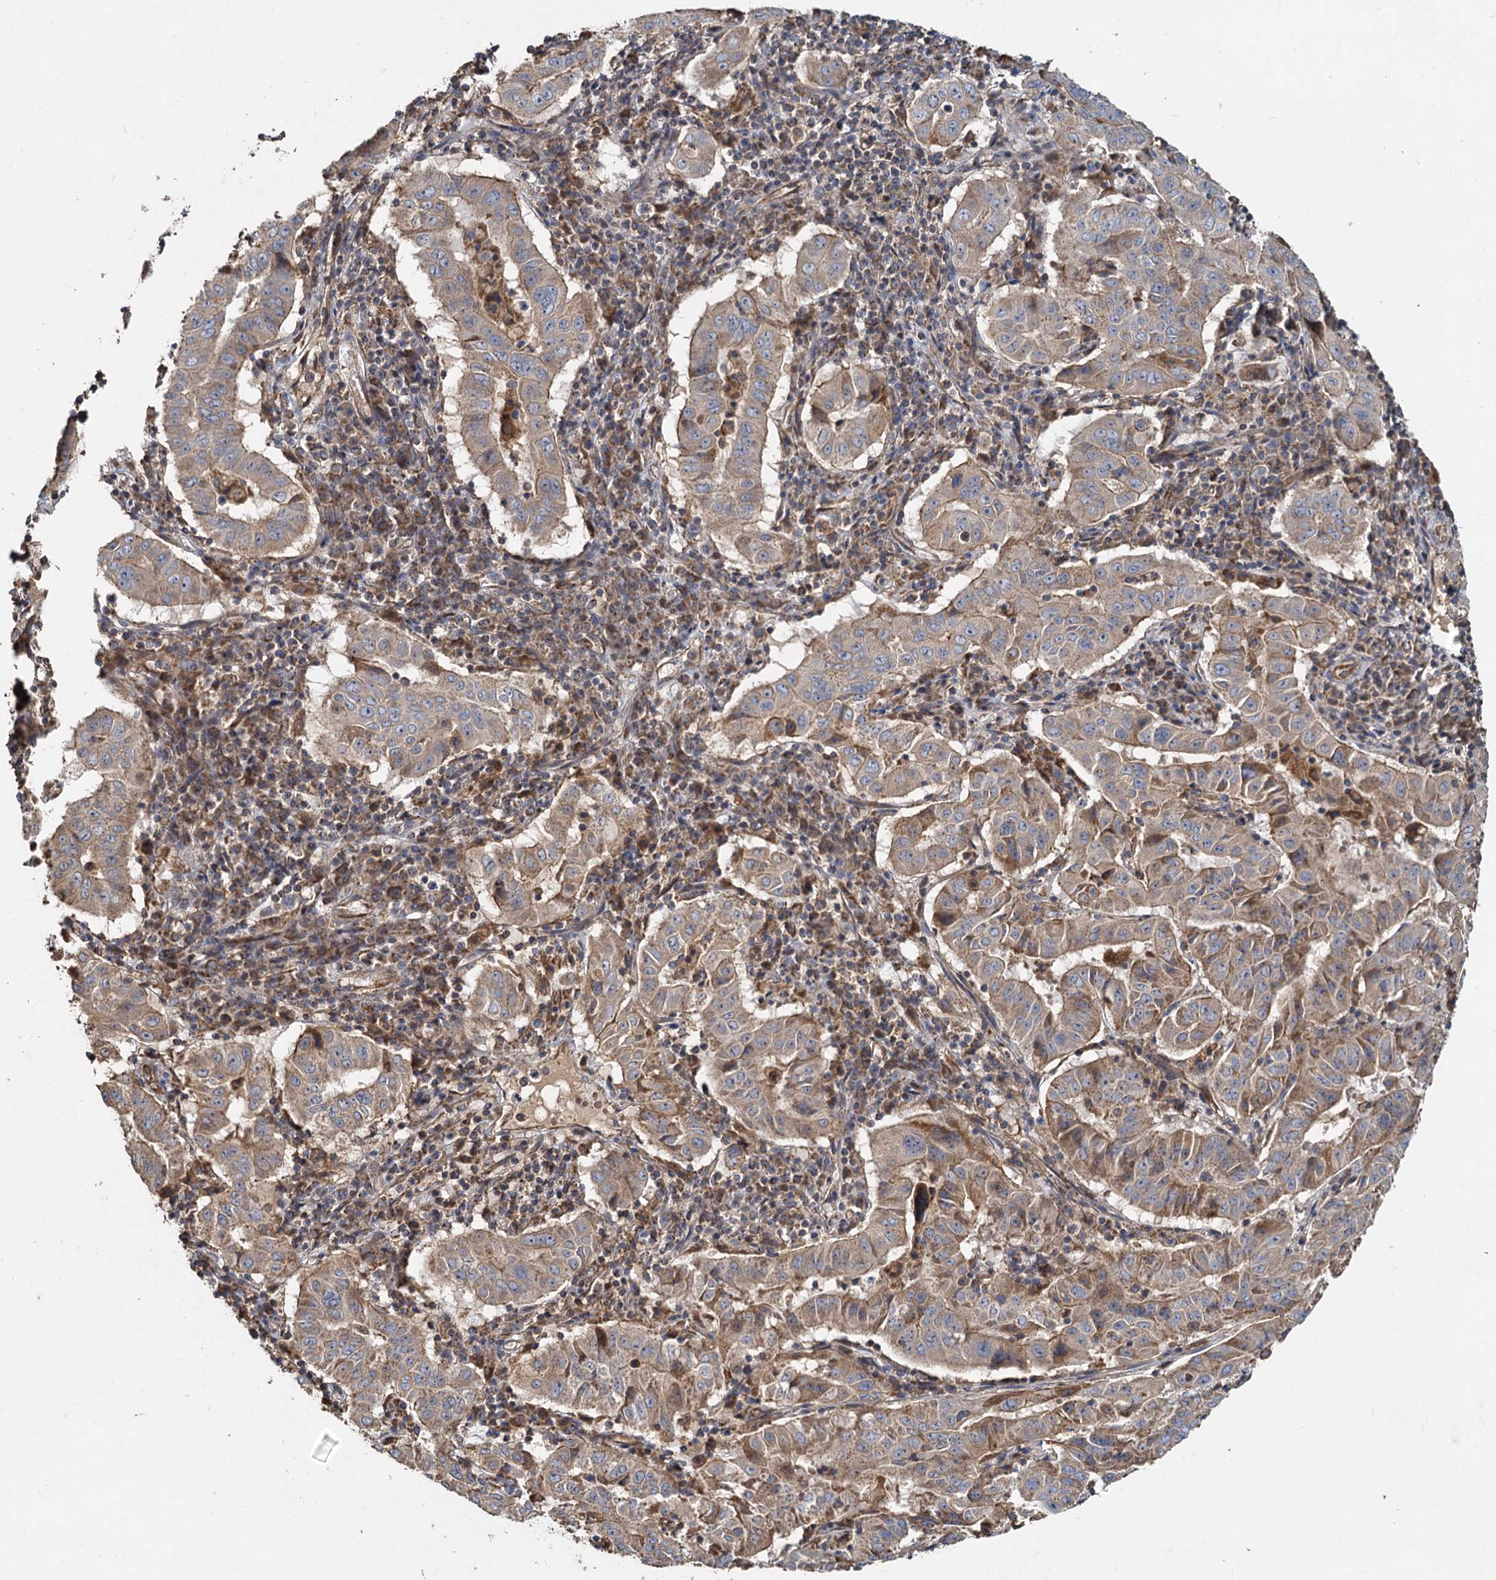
{"staining": {"intensity": "moderate", "quantity": ">75%", "location": "cytoplasmic/membranous"}, "tissue": "pancreatic cancer", "cell_type": "Tumor cells", "image_type": "cancer", "snomed": [{"axis": "morphology", "description": "Adenocarcinoma, NOS"}, {"axis": "topography", "description": "Pancreas"}], "caption": "The histopathology image displays immunohistochemical staining of pancreatic cancer. There is moderate cytoplasmic/membranous staining is identified in about >75% of tumor cells.", "gene": "SDS", "patient": {"sex": "male", "age": 63}}